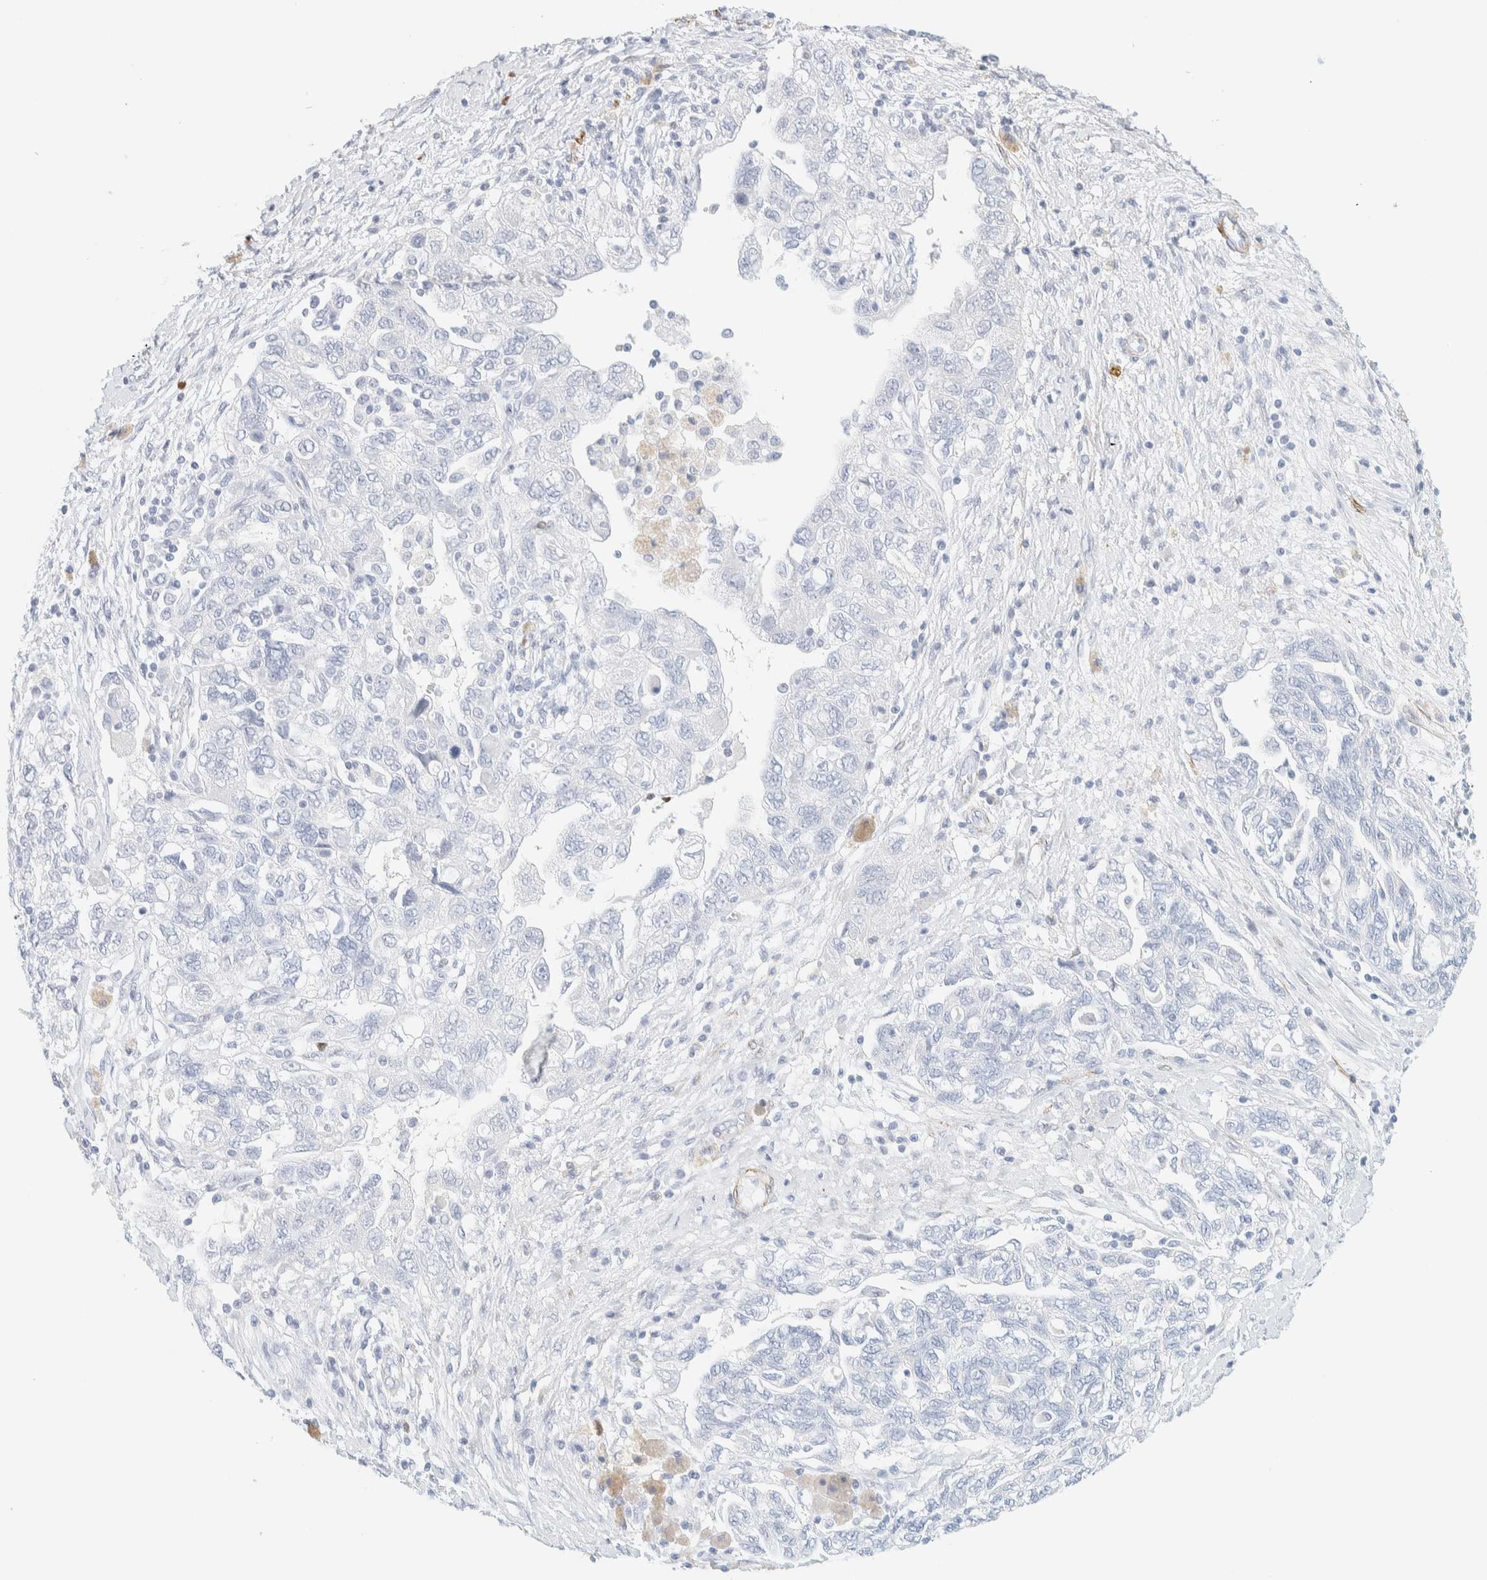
{"staining": {"intensity": "negative", "quantity": "none", "location": "none"}, "tissue": "ovarian cancer", "cell_type": "Tumor cells", "image_type": "cancer", "snomed": [{"axis": "morphology", "description": "Carcinoma, NOS"}, {"axis": "morphology", "description": "Cystadenocarcinoma, serous, NOS"}, {"axis": "topography", "description": "Ovary"}], "caption": "Tumor cells show no significant protein positivity in ovarian cancer (carcinoma).", "gene": "AFMID", "patient": {"sex": "female", "age": 69}}